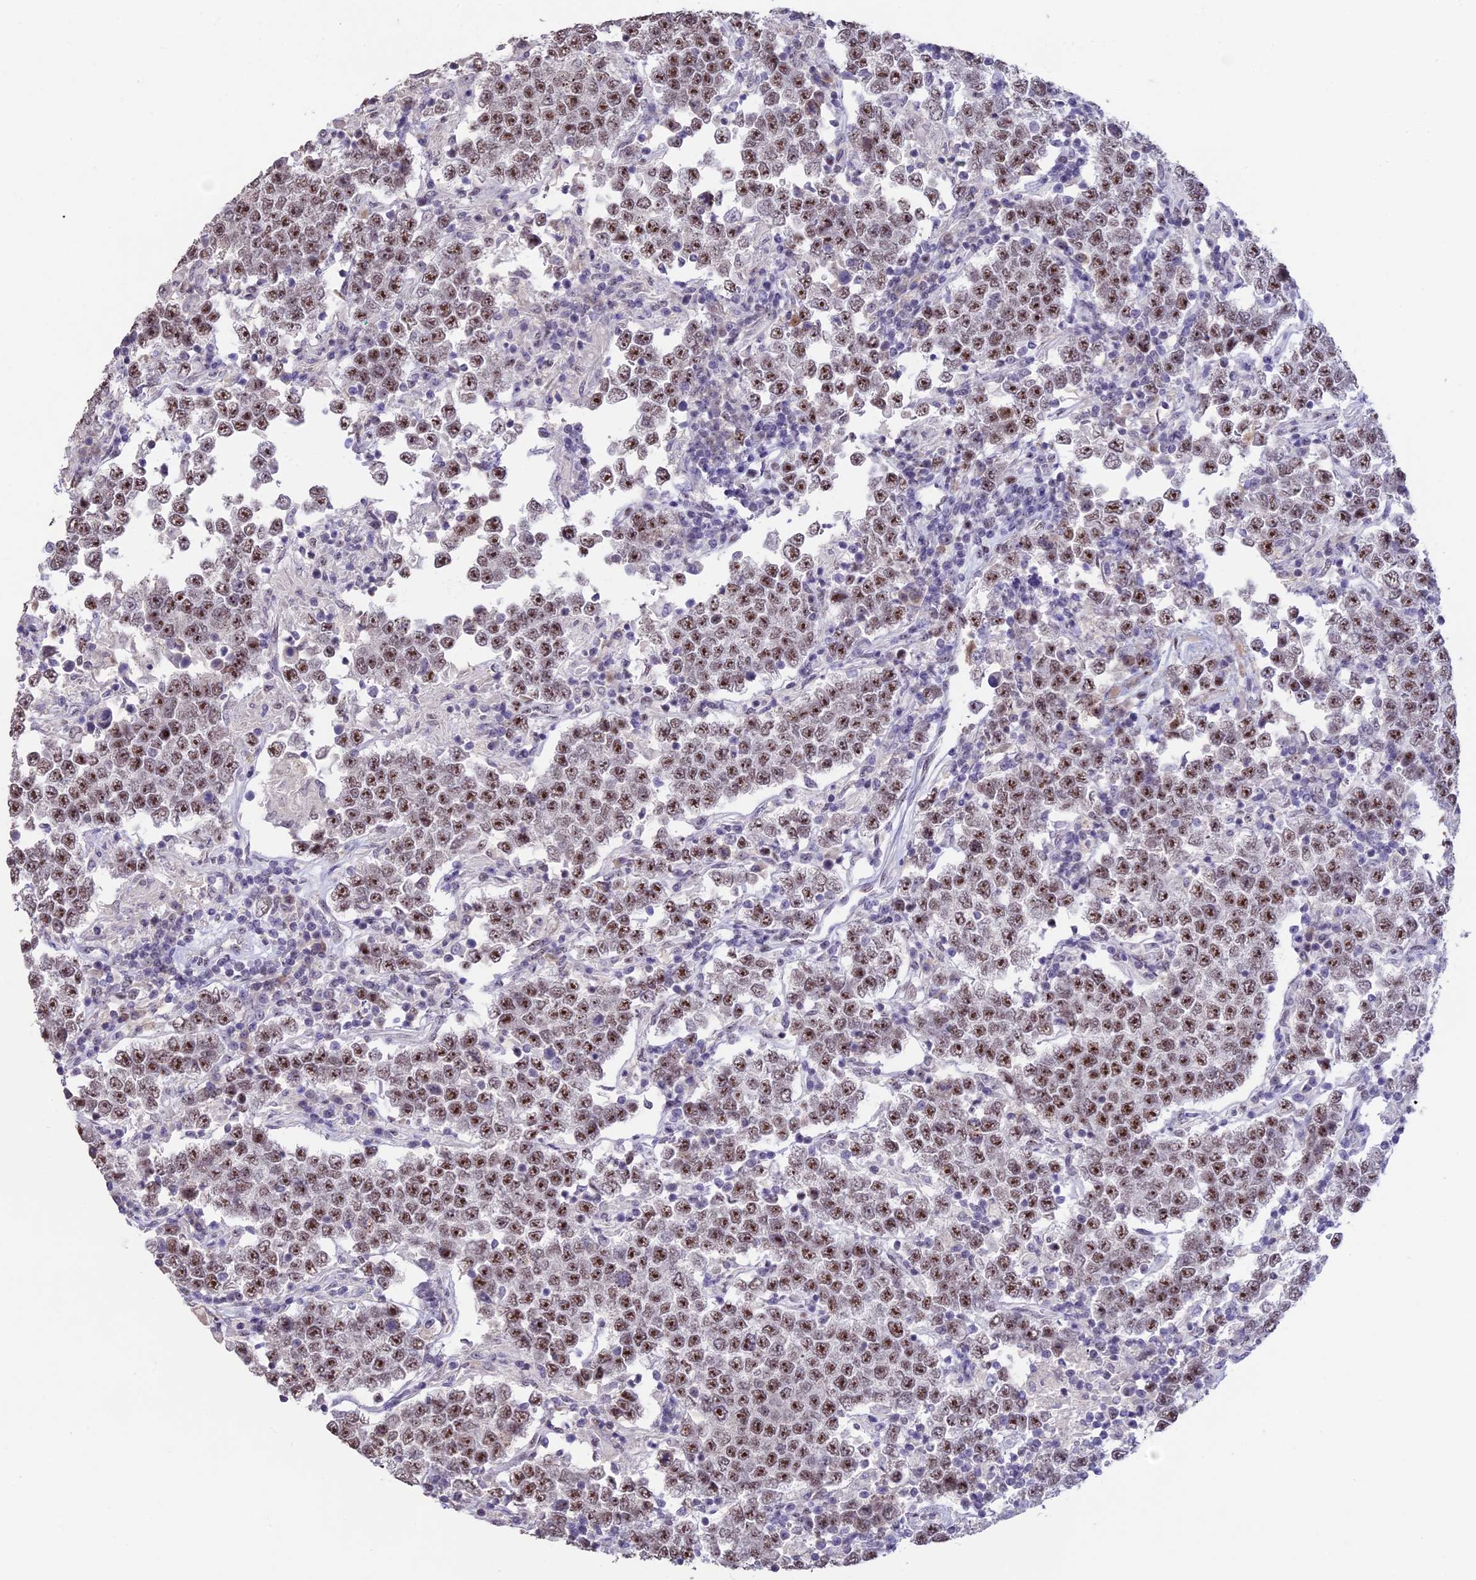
{"staining": {"intensity": "moderate", "quantity": ">75%", "location": "nuclear"}, "tissue": "testis cancer", "cell_type": "Tumor cells", "image_type": "cancer", "snomed": [{"axis": "morphology", "description": "Normal tissue, NOS"}, {"axis": "morphology", "description": "Urothelial carcinoma, High grade"}, {"axis": "morphology", "description": "Seminoma, NOS"}, {"axis": "morphology", "description": "Carcinoma, Embryonal, NOS"}, {"axis": "topography", "description": "Urinary bladder"}, {"axis": "topography", "description": "Testis"}], "caption": "The immunohistochemical stain shows moderate nuclear positivity in tumor cells of testis embryonal carcinoma tissue. The staining was performed using DAB (3,3'-diaminobenzidine) to visualize the protein expression in brown, while the nuclei were stained in blue with hematoxylin (Magnification: 20x).", "gene": "SETD2", "patient": {"sex": "male", "age": 41}}